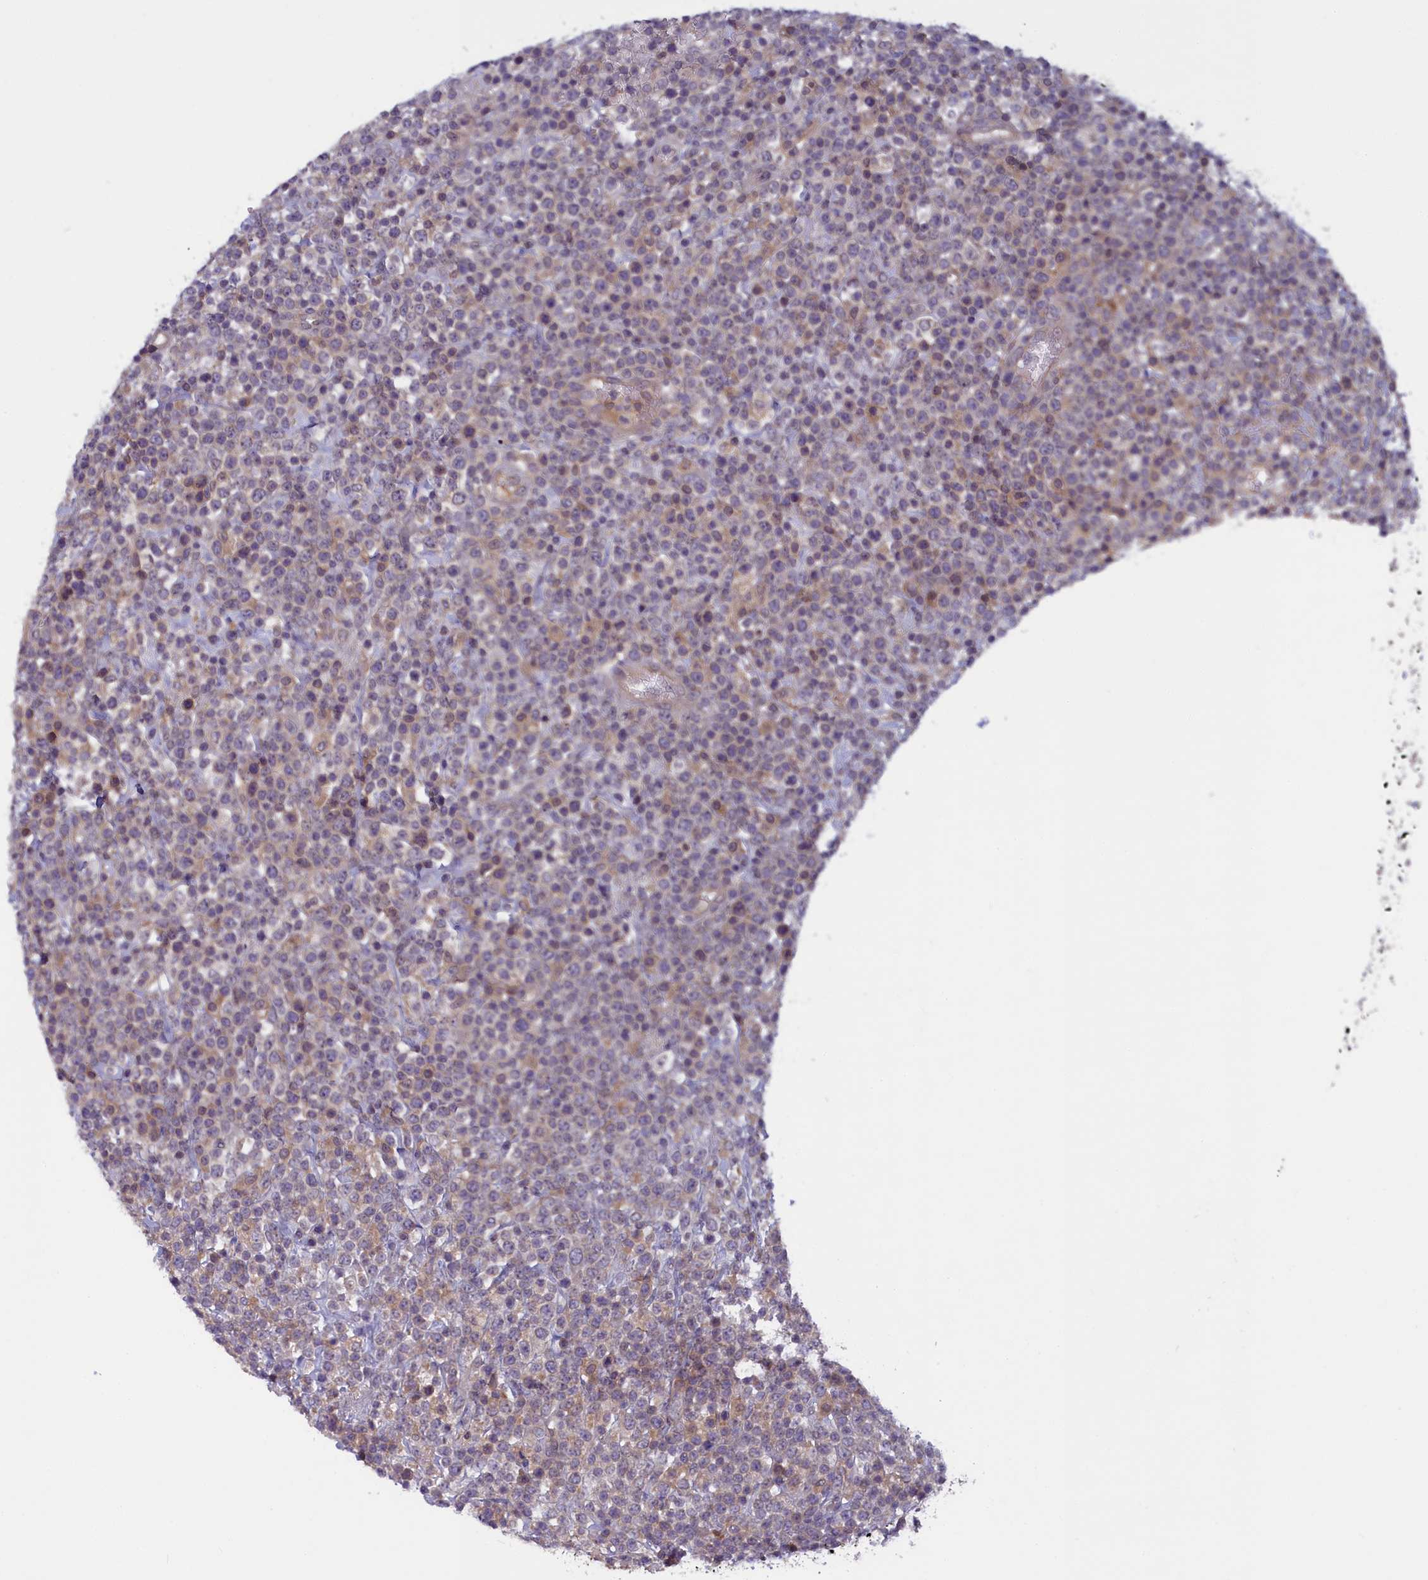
{"staining": {"intensity": "weak", "quantity": "<25%", "location": "cytoplasmic/membranous"}, "tissue": "lymphoma", "cell_type": "Tumor cells", "image_type": "cancer", "snomed": [{"axis": "morphology", "description": "Malignant lymphoma, non-Hodgkin's type, High grade"}, {"axis": "topography", "description": "Colon"}], "caption": "The micrograph exhibits no significant positivity in tumor cells of lymphoma.", "gene": "NUBP1", "patient": {"sex": "female", "age": 53}}